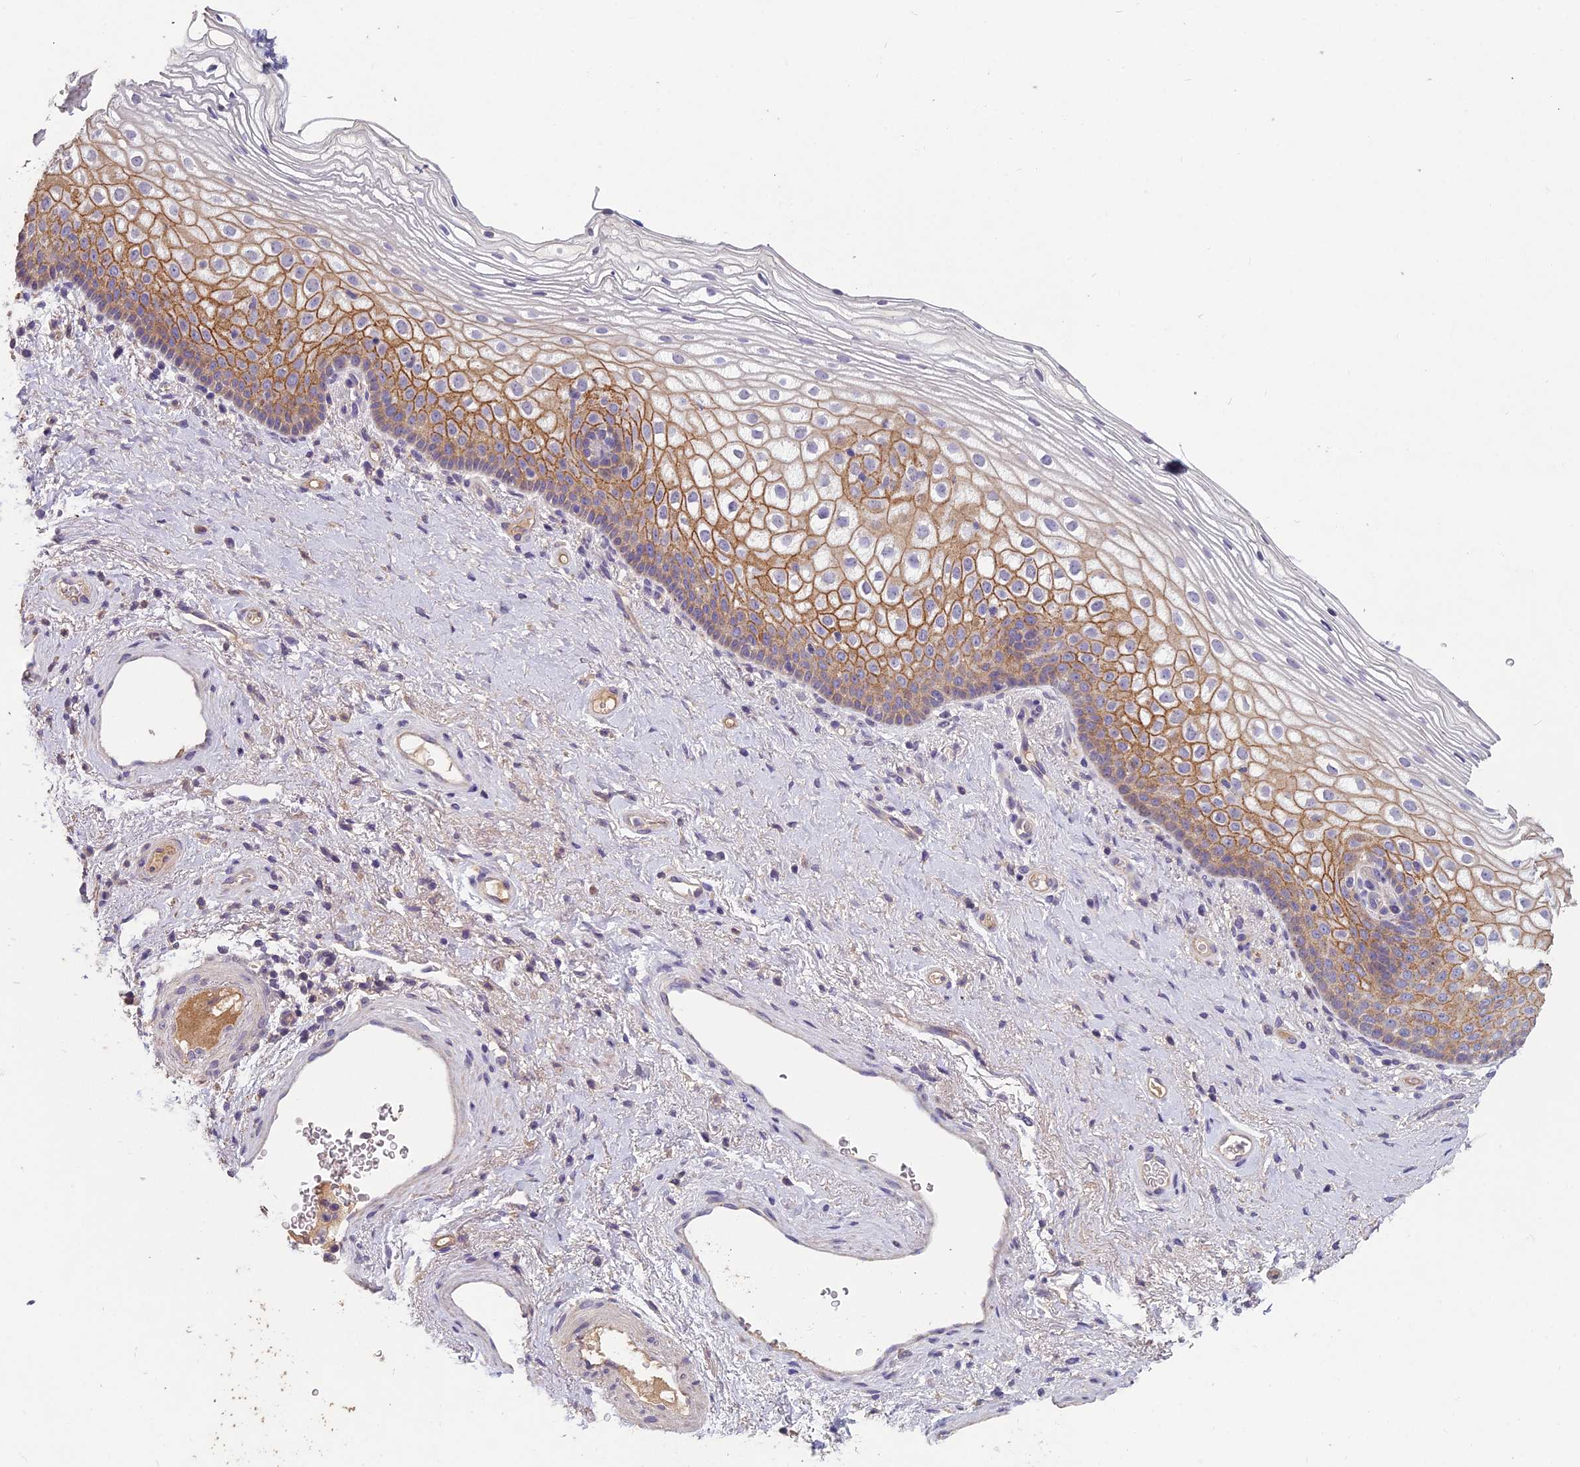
{"staining": {"intensity": "moderate", "quantity": "25%-75%", "location": "cytoplasmic/membranous"}, "tissue": "vagina", "cell_type": "Squamous epithelial cells", "image_type": "normal", "snomed": [{"axis": "morphology", "description": "Normal tissue, NOS"}, {"axis": "topography", "description": "Vagina"}], "caption": "This is an image of immunohistochemistry (IHC) staining of benign vagina, which shows moderate staining in the cytoplasmic/membranous of squamous epithelial cells.", "gene": "CEACAM16", "patient": {"sex": "female", "age": 60}}